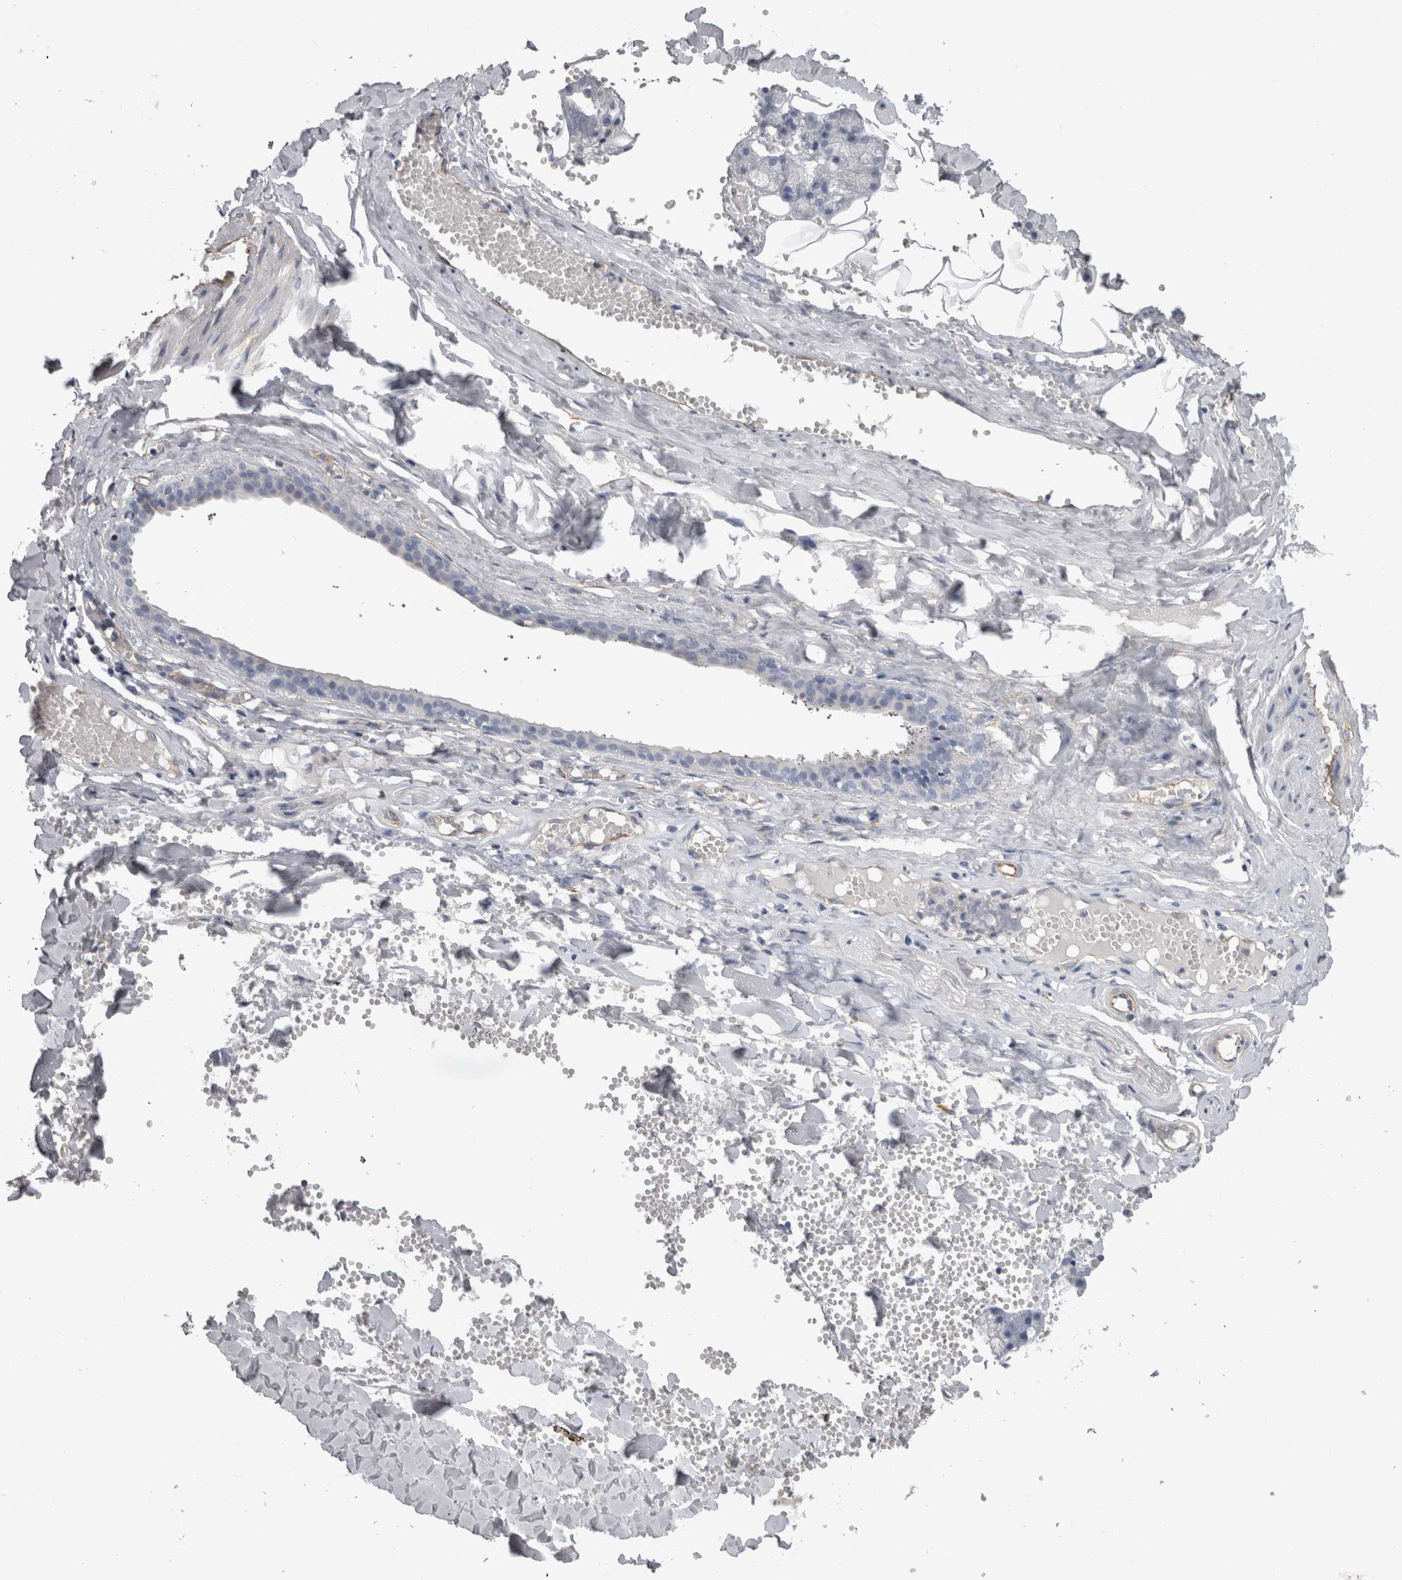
{"staining": {"intensity": "negative", "quantity": "none", "location": "none"}, "tissue": "salivary gland", "cell_type": "Glandular cells", "image_type": "normal", "snomed": [{"axis": "morphology", "description": "Normal tissue, NOS"}, {"axis": "topography", "description": "Salivary gland"}], "caption": "High power microscopy photomicrograph of an immunohistochemistry (IHC) histopathology image of normal salivary gland, revealing no significant staining in glandular cells. (Brightfield microscopy of DAB immunohistochemistry (IHC) at high magnification).", "gene": "STRADB", "patient": {"sex": "male", "age": 62}}